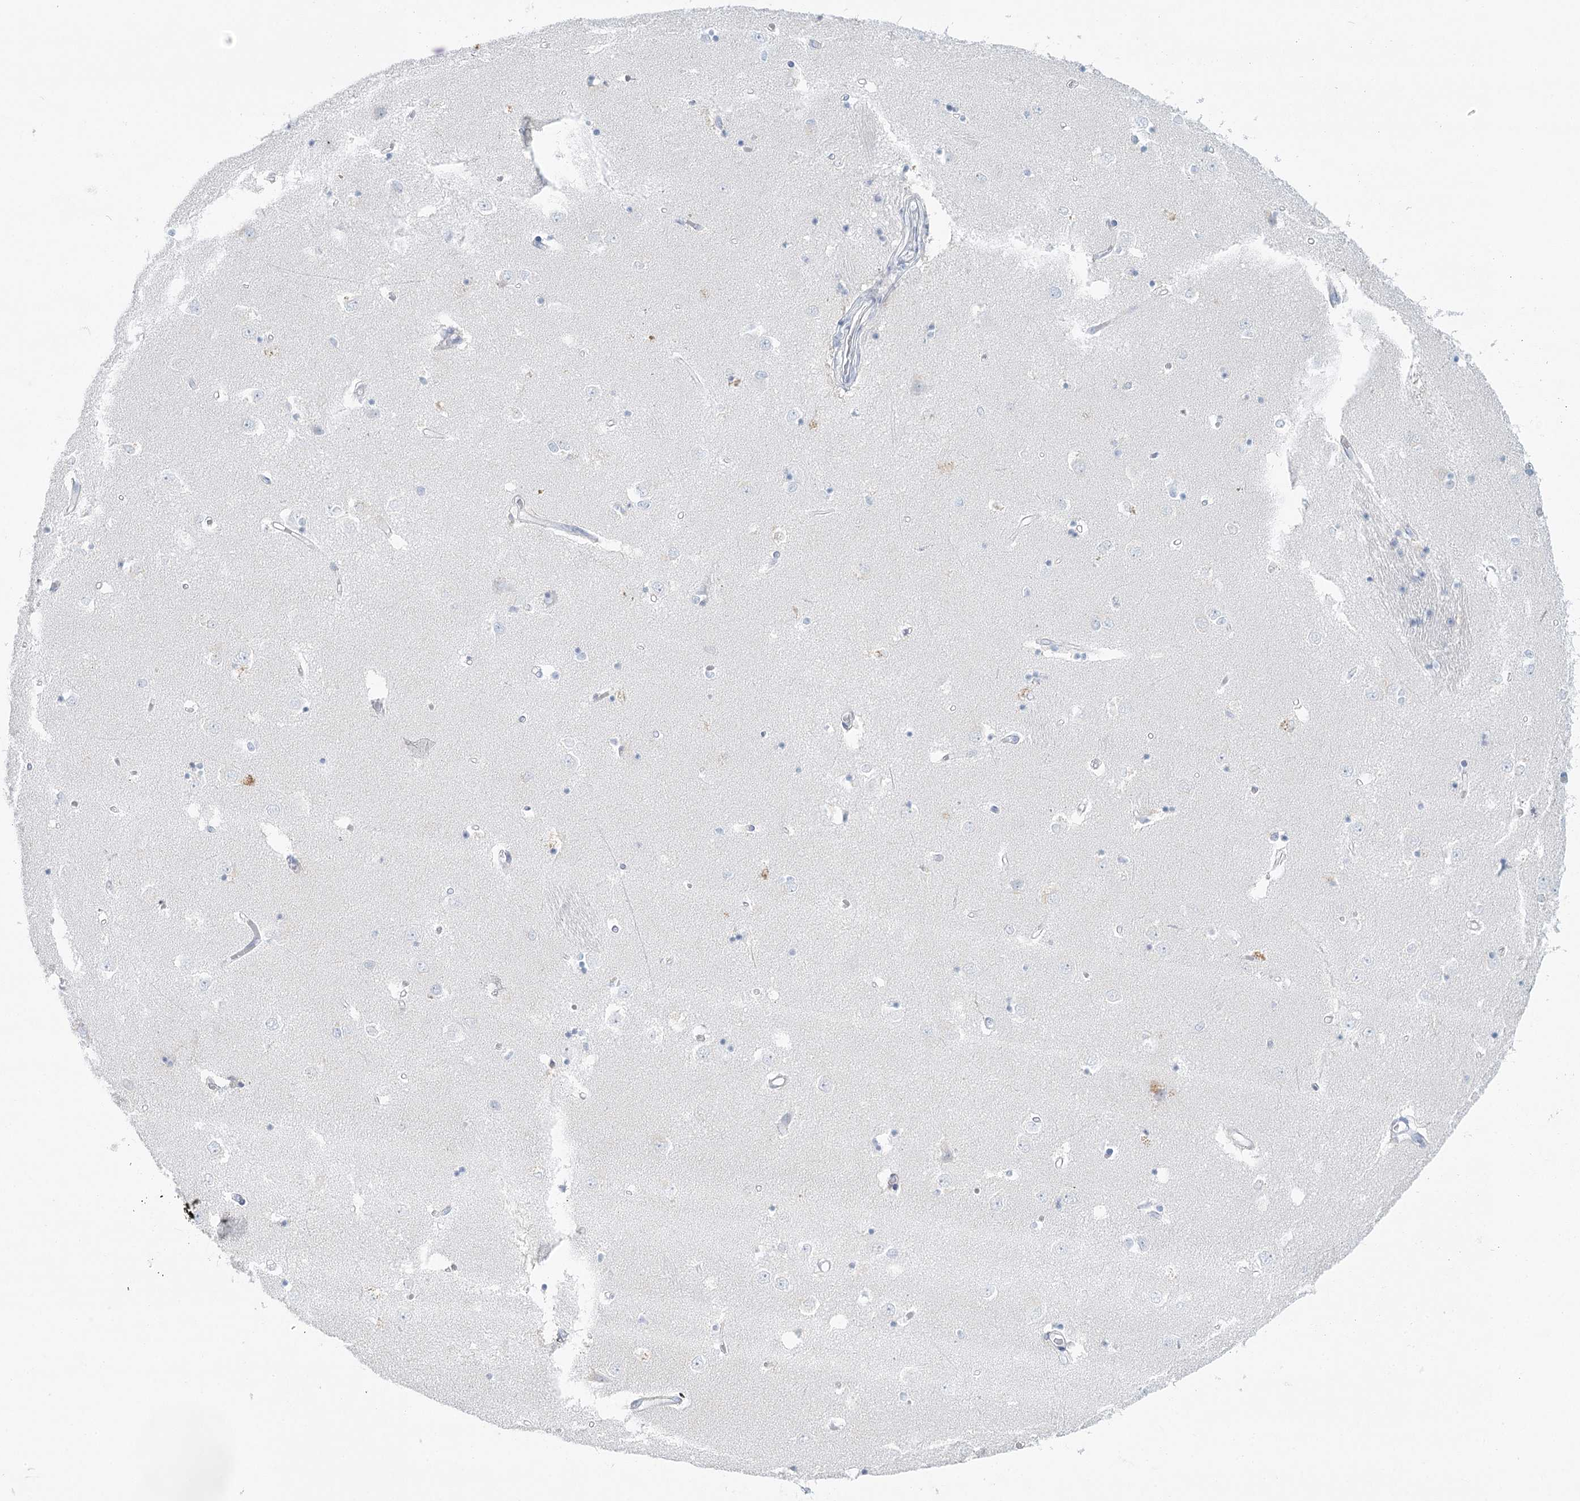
{"staining": {"intensity": "negative", "quantity": "none", "location": "none"}, "tissue": "caudate", "cell_type": "Glial cells", "image_type": "normal", "snomed": [{"axis": "morphology", "description": "Normal tissue, NOS"}, {"axis": "topography", "description": "Lateral ventricle wall"}], "caption": "Immunohistochemical staining of unremarkable caudate displays no significant positivity in glial cells. (IHC, brightfield microscopy, high magnification).", "gene": "DMGDH", "patient": {"sex": "male", "age": 45}}